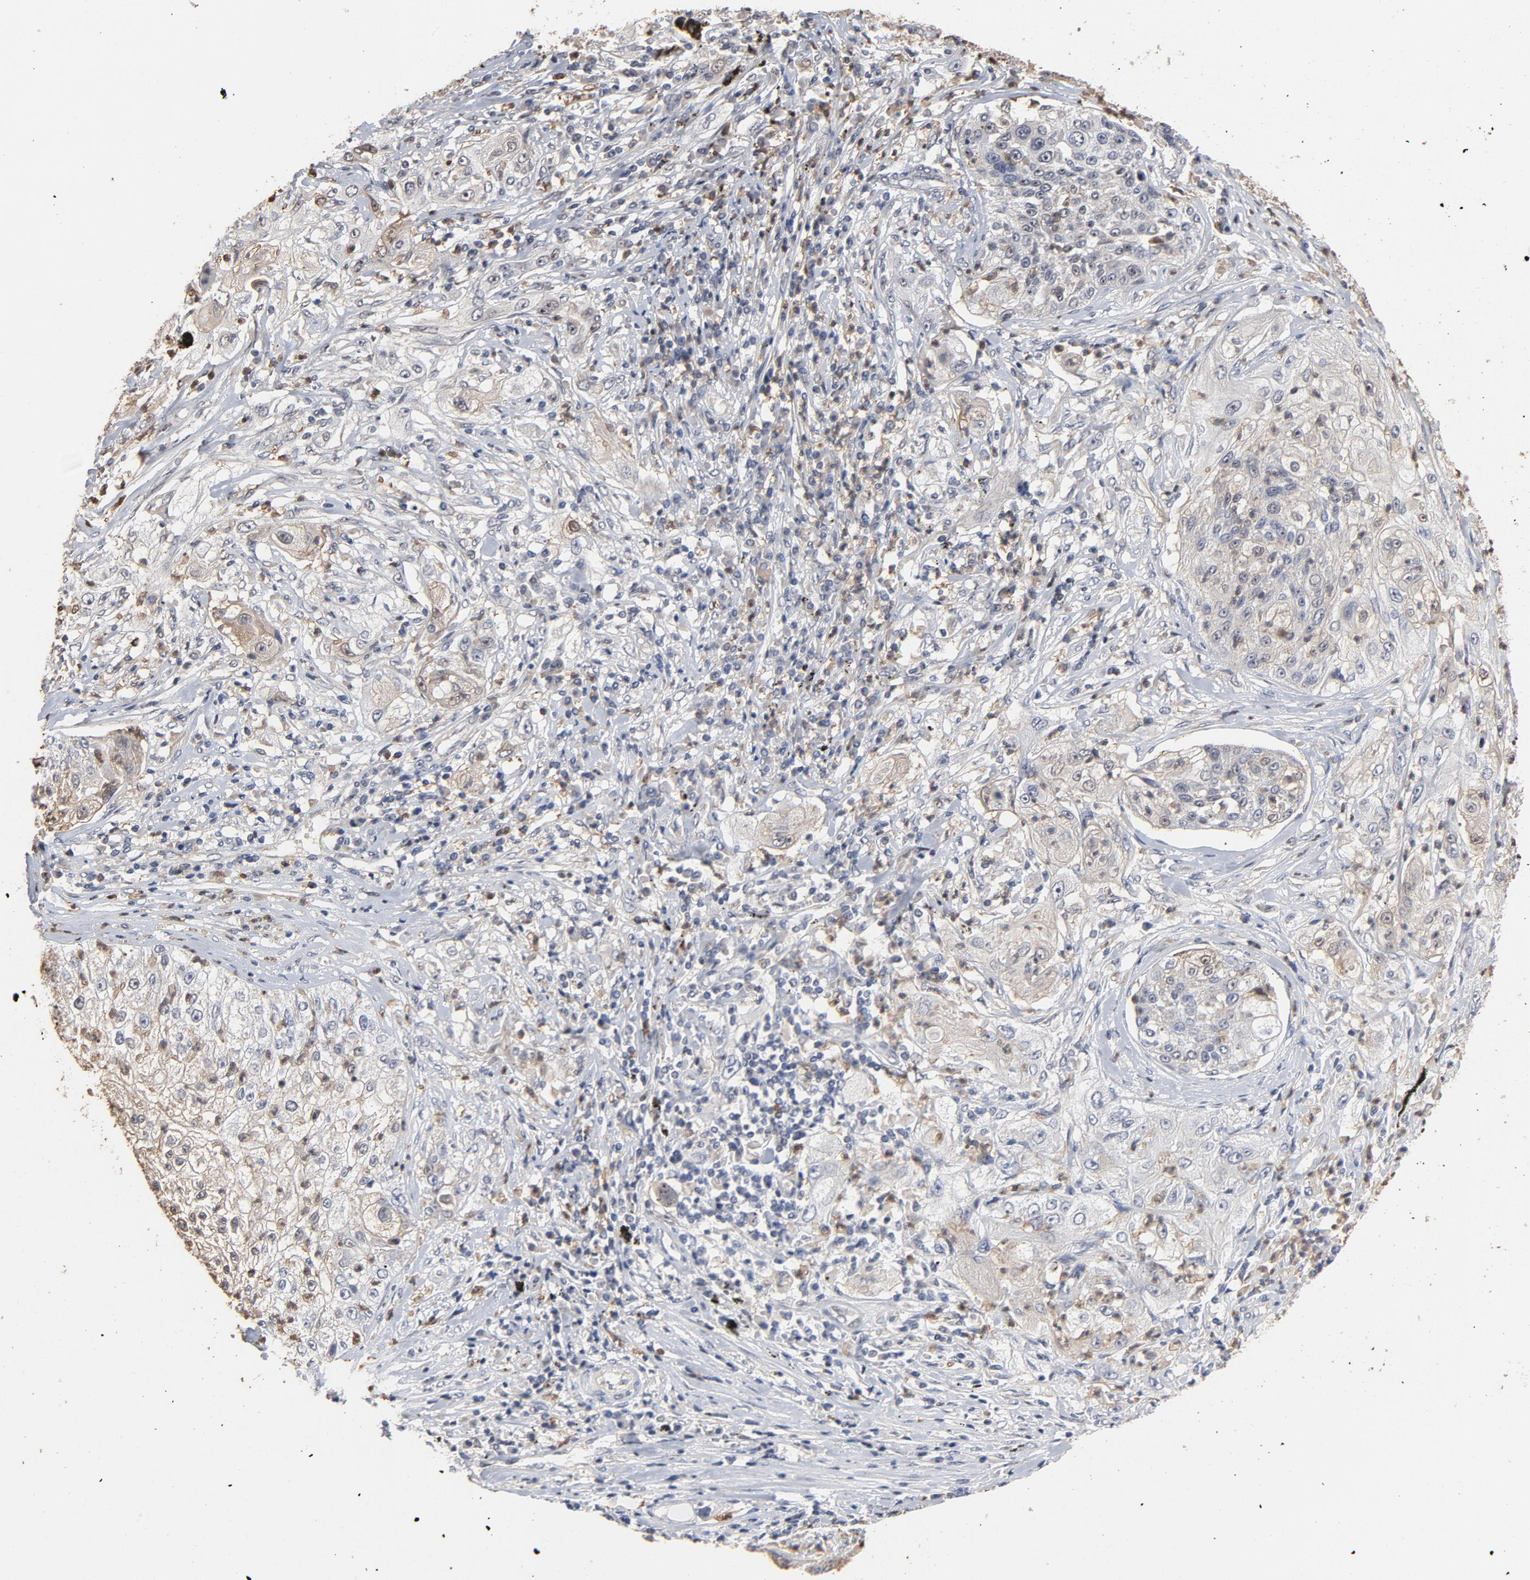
{"staining": {"intensity": "negative", "quantity": "none", "location": "none"}, "tissue": "lung cancer", "cell_type": "Tumor cells", "image_type": "cancer", "snomed": [{"axis": "morphology", "description": "Inflammation, NOS"}, {"axis": "morphology", "description": "Squamous cell carcinoma, NOS"}, {"axis": "topography", "description": "Lymph node"}, {"axis": "topography", "description": "Soft tissue"}, {"axis": "topography", "description": "Lung"}], "caption": "Protein analysis of lung cancer (squamous cell carcinoma) shows no significant staining in tumor cells.", "gene": "RTL5", "patient": {"sex": "male", "age": 66}}